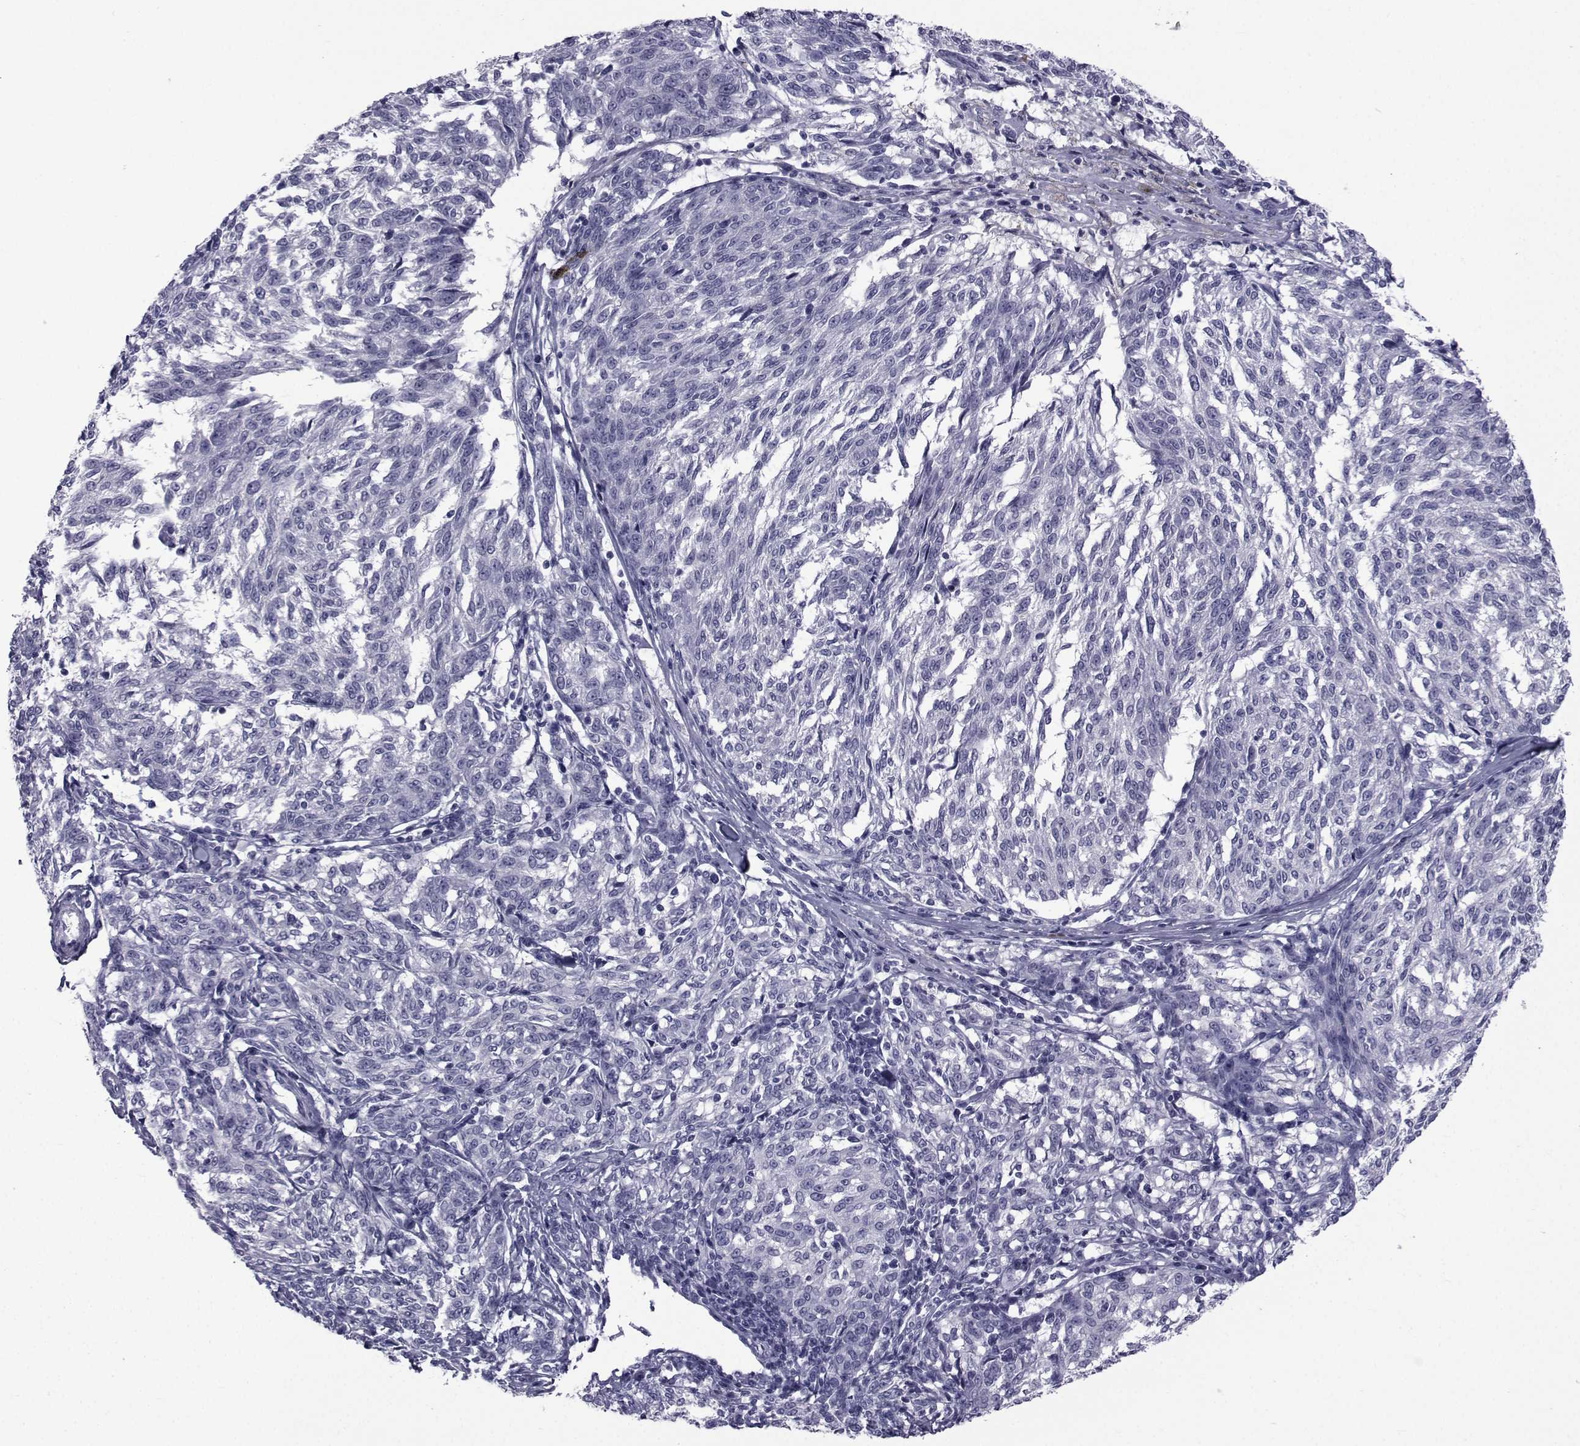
{"staining": {"intensity": "negative", "quantity": "none", "location": "none"}, "tissue": "melanoma", "cell_type": "Tumor cells", "image_type": "cancer", "snomed": [{"axis": "morphology", "description": "Malignant melanoma, NOS"}, {"axis": "topography", "description": "Skin"}], "caption": "This is an IHC histopathology image of malignant melanoma. There is no staining in tumor cells.", "gene": "PDE6H", "patient": {"sex": "female", "age": 72}}